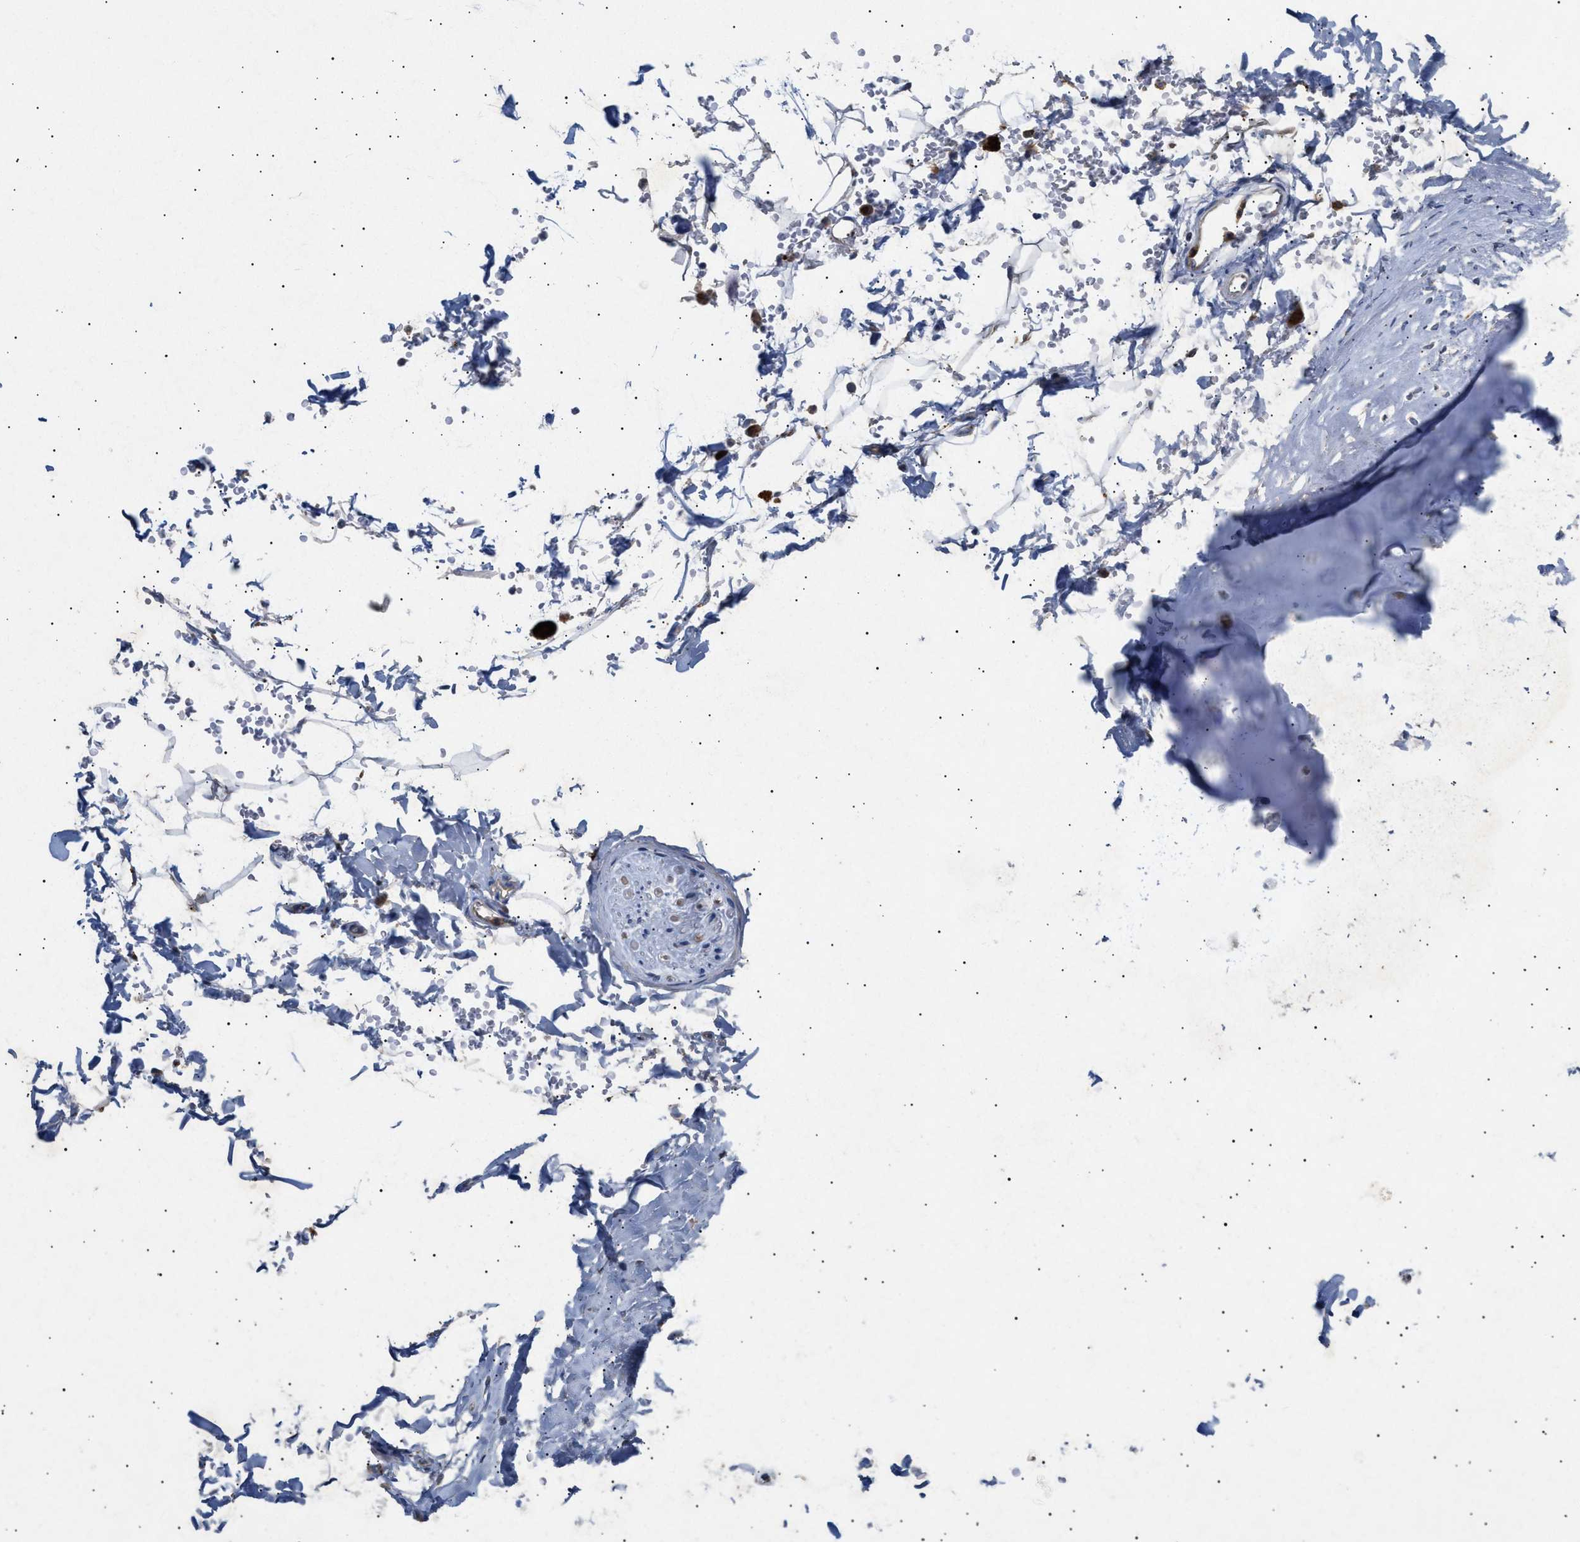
{"staining": {"intensity": "negative", "quantity": "none", "location": "none"}, "tissue": "adipose tissue", "cell_type": "Adipocytes", "image_type": "normal", "snomed": [{"axis": "morphology", "description": "Normal tissue, NOS"}, {"axis": "topography", "description": "Cartilage tissue"}, {"axis": "topography", "description": "Bronchus"}], "caption": "Adipocytes are negative for brown protein staining in unremarkable adipose tissue. (Immunohistochemistry (ihc), brightfield microscopy, high magnification).", "gene": "SIRT5", "patient": {"sex": "female", "age": 73}}